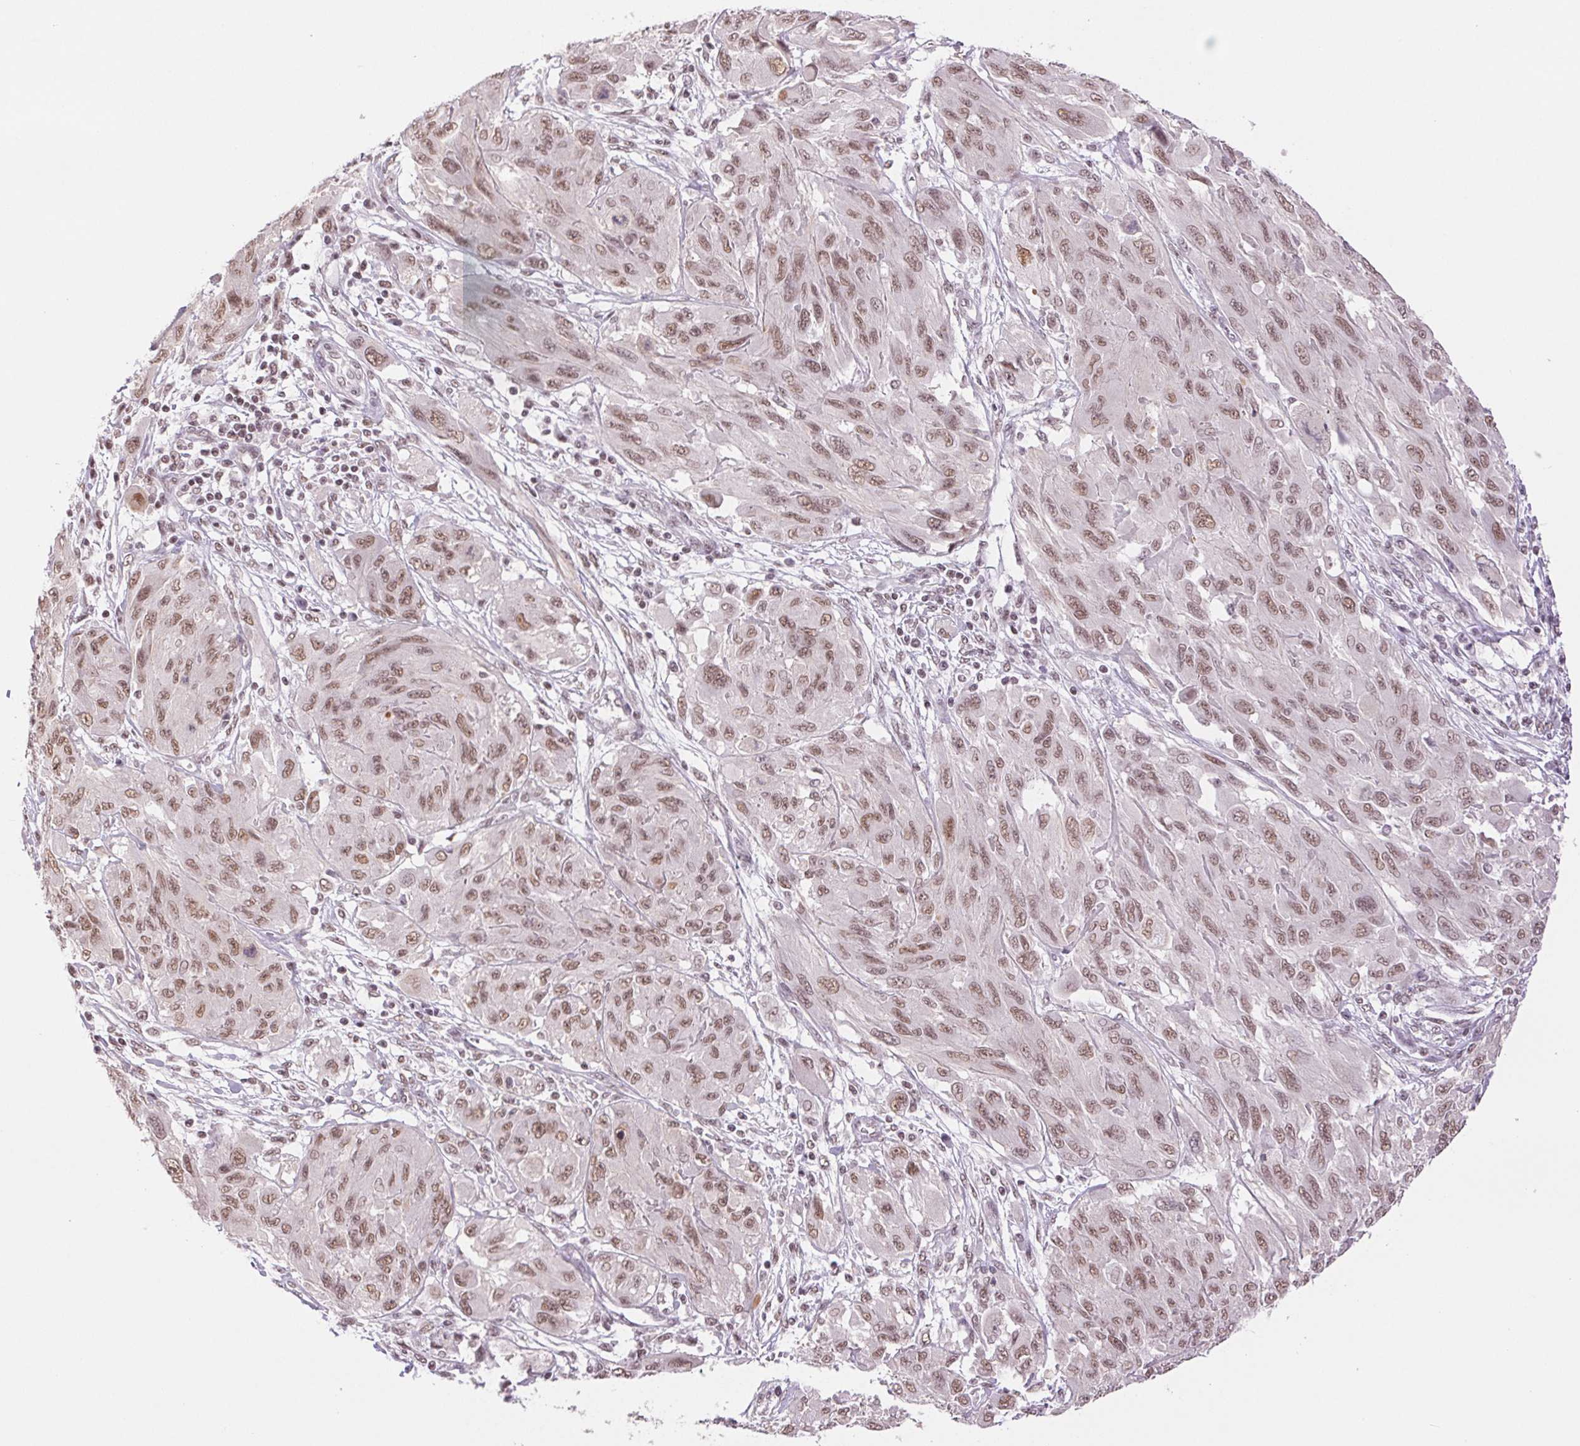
{"staining": {"intensity": "moderate", "quantity": ">75%", "location": "nuclear"}, "tissue": "melanoma", "cell_type": "Tumor cells", "image_type": "cancer", "snomed": [{"axis": "morphology", "description": "Malignant melanoma, NOS"}, {"axis": "topography", "description": "Skin"}], "caption": "Protein expression analysis of melanoma displays moderate nuclear expression in approximately >75% of tumor cells.", "gene": "RPRD1B", "patient": {"sex": "female", "age": 91}}